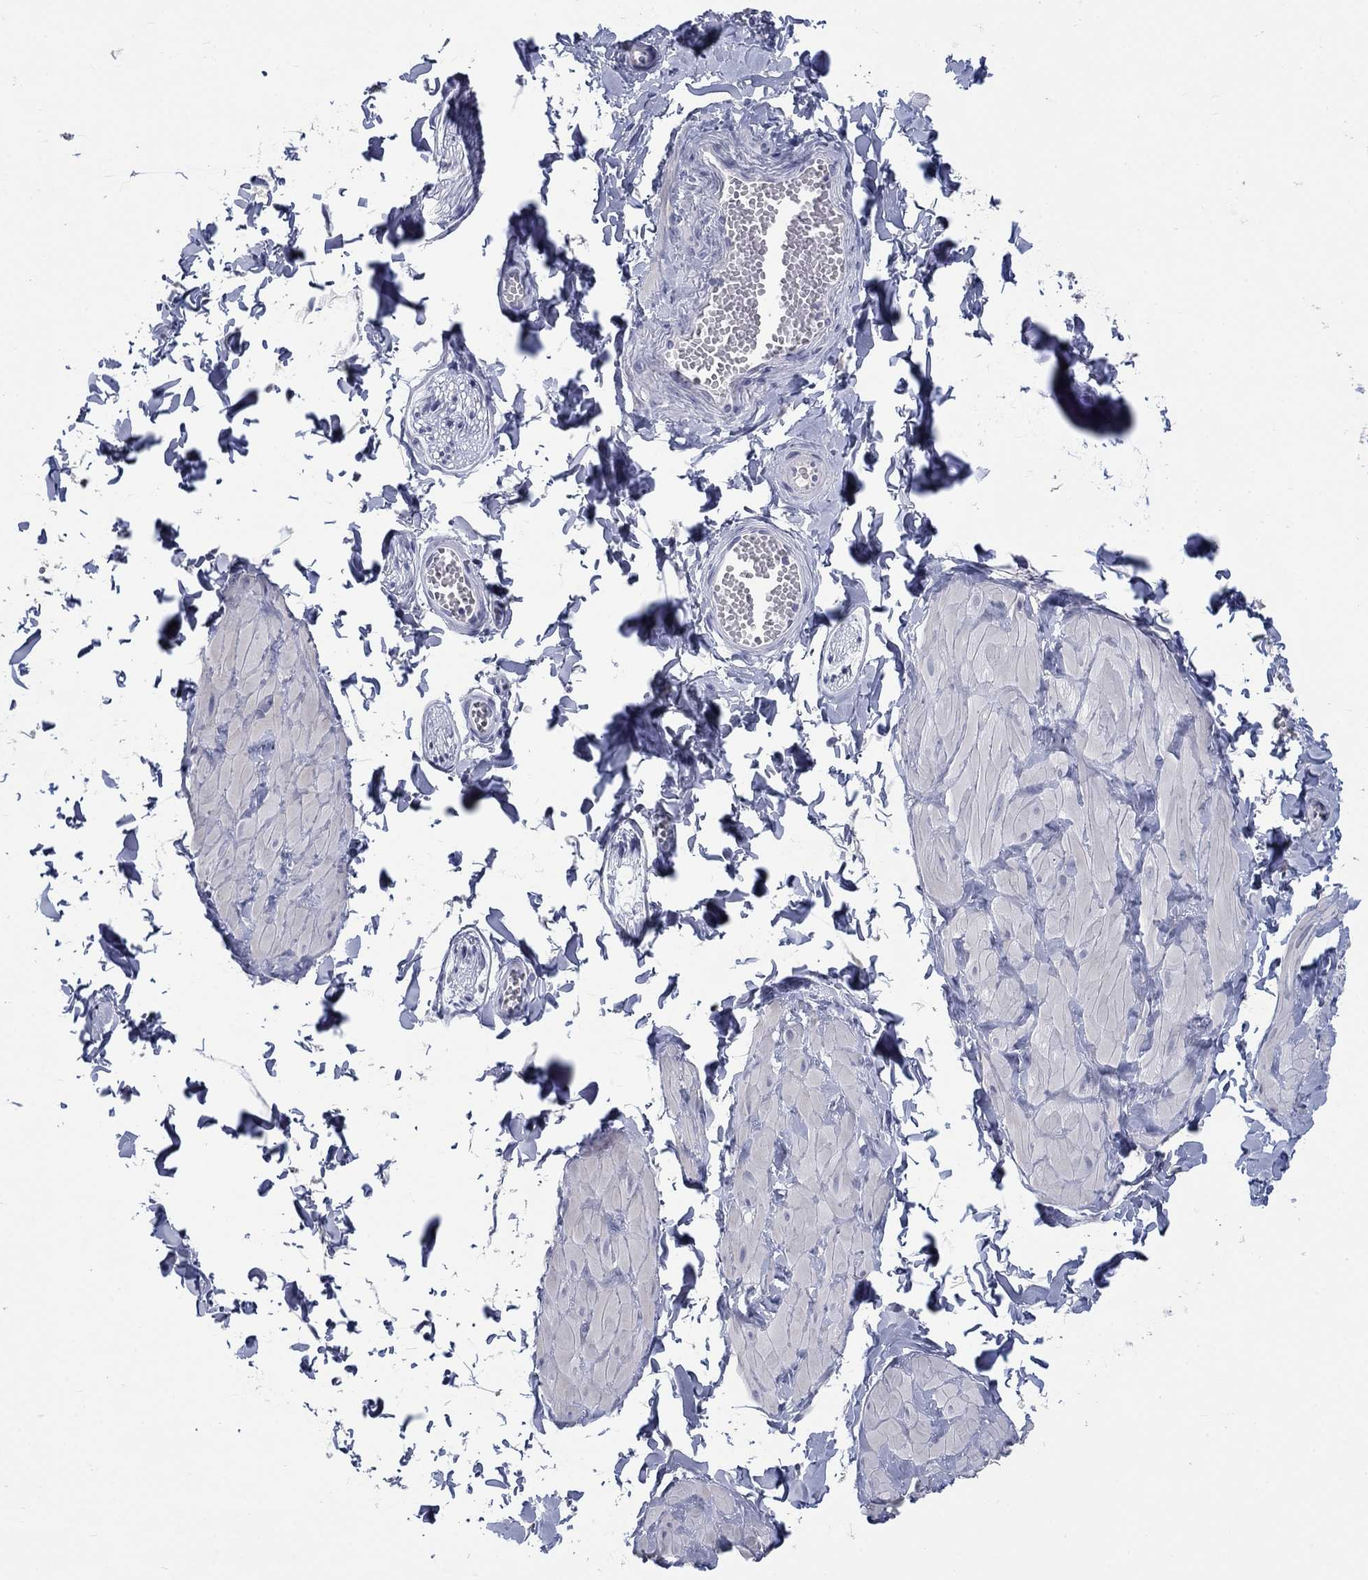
{"staining": {"intensity": "negative", "quantity": "none", "location": "none"}, "tissue": "adipose tissue", "cell_type": "Adipocytes", "image_type": "normal", "snomed": [{"axis": "morphology", "description": "Normal tissue, NOS"}, {"axis": "topography", "description": "Smooth muscle"}, {"axis": "topography", "description": "Peripheral nerve tissue"}], "caption": "This image is of normal adipose tissue stained with immunohistochemistry (IHC) to label a protein in brown with the nuclei are counter-stained blue. There is no staining in adipocytes. The staining is performed using DAB (3,3'-diaminobenzidine) brown chromogen with nuclei counter-stained in using hematoxylin.", "gene": "ELAVL4", "patient": {"sex": "male", "age": 22}}